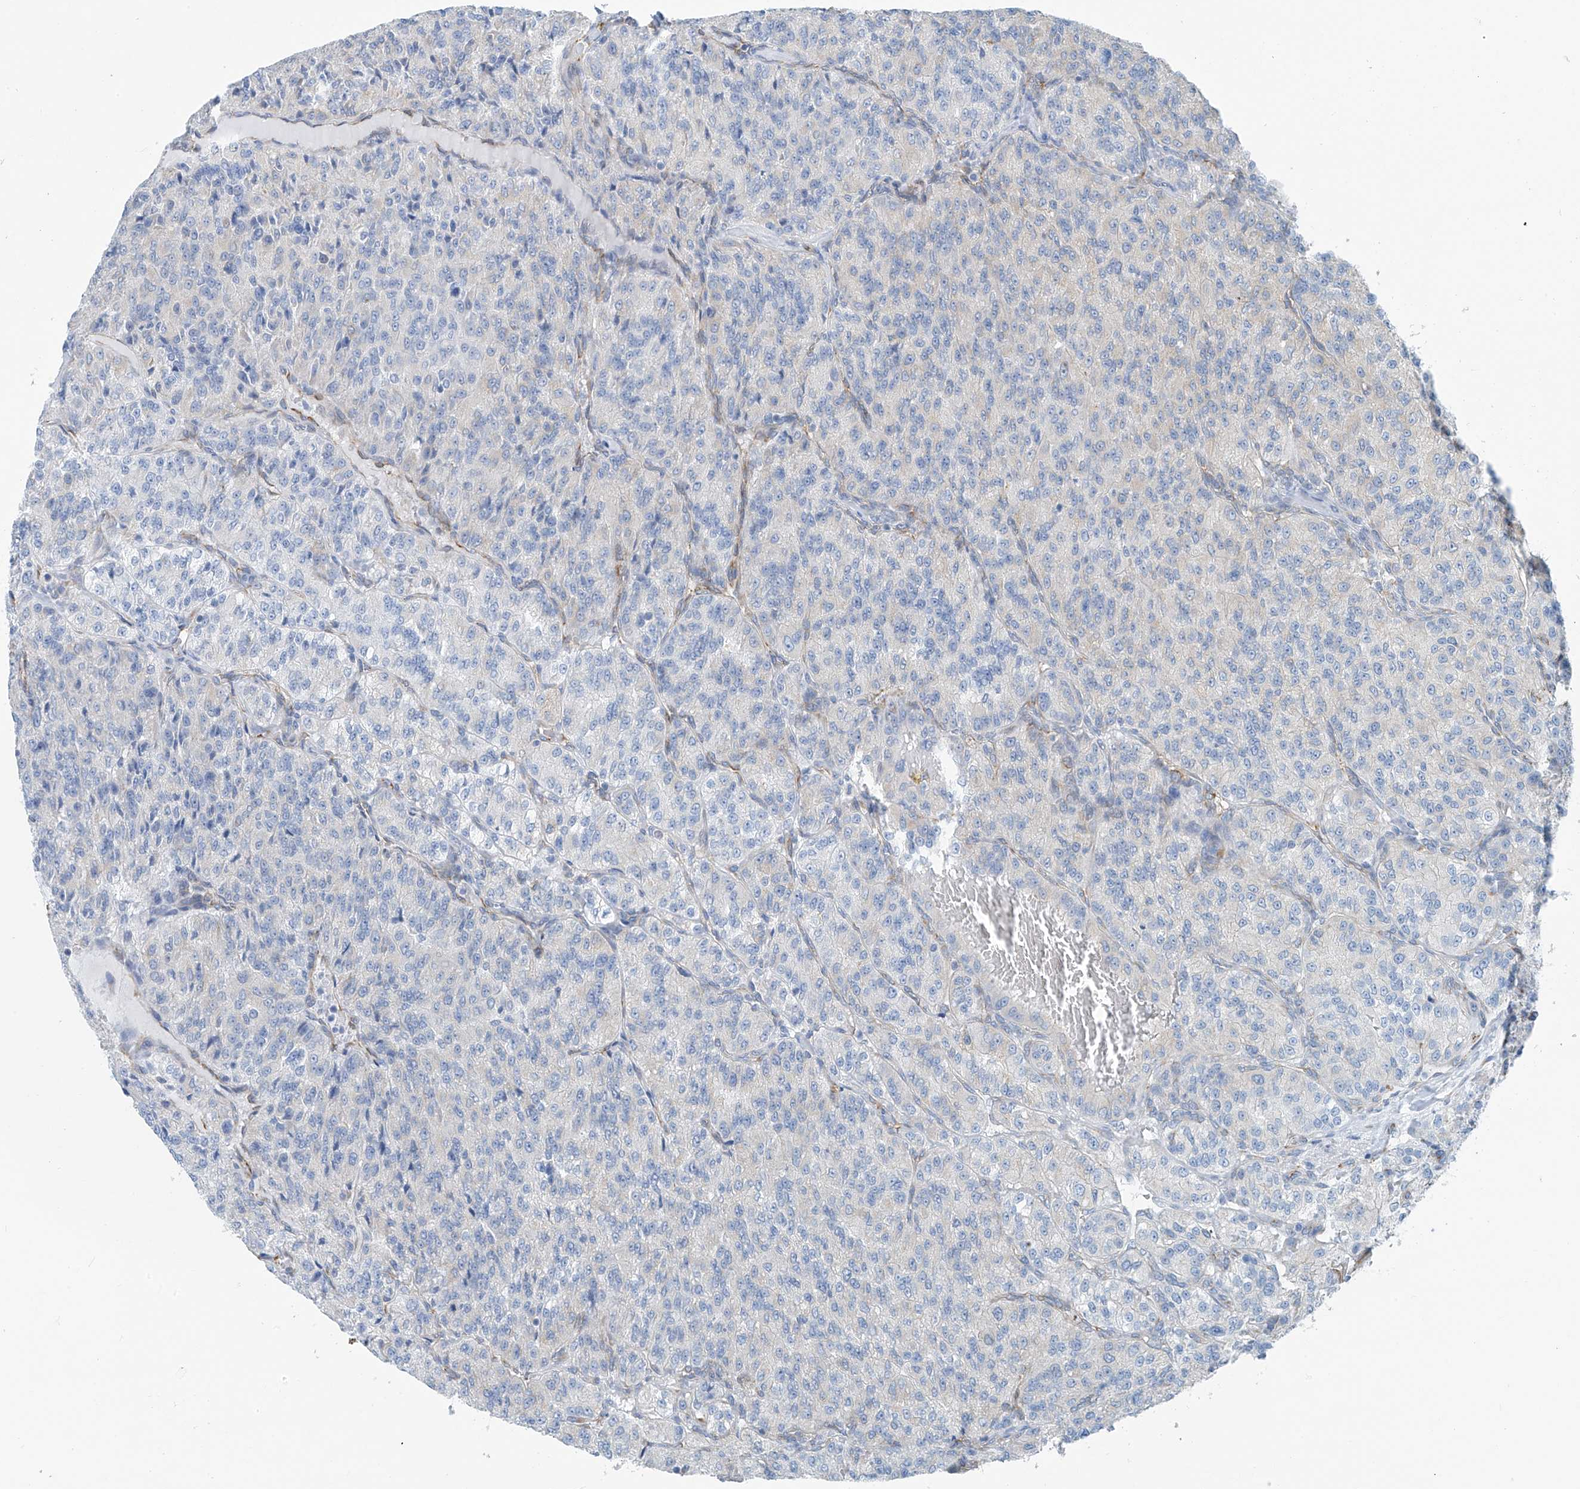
{"staining": {"intensity": "negative", "quantity": "none", "location": "none"}, "tissue": "renal cancer", "cell_type": "Tumor cells", "image_type": "cancer", "snomed": [{"axis": "morphology", "description": "Adenocarcinoma, NOS"}, {"axis": "topography", "description": "Kidney"}], "caption": "IHC histopathology image of neoplastic tissue: renal cancer (adenocarcinoma) stained with DAB shows no significant protein positivity in tumor cells.", "gene": "RCN2", "patient": {"sex": "female", "age": 63}}